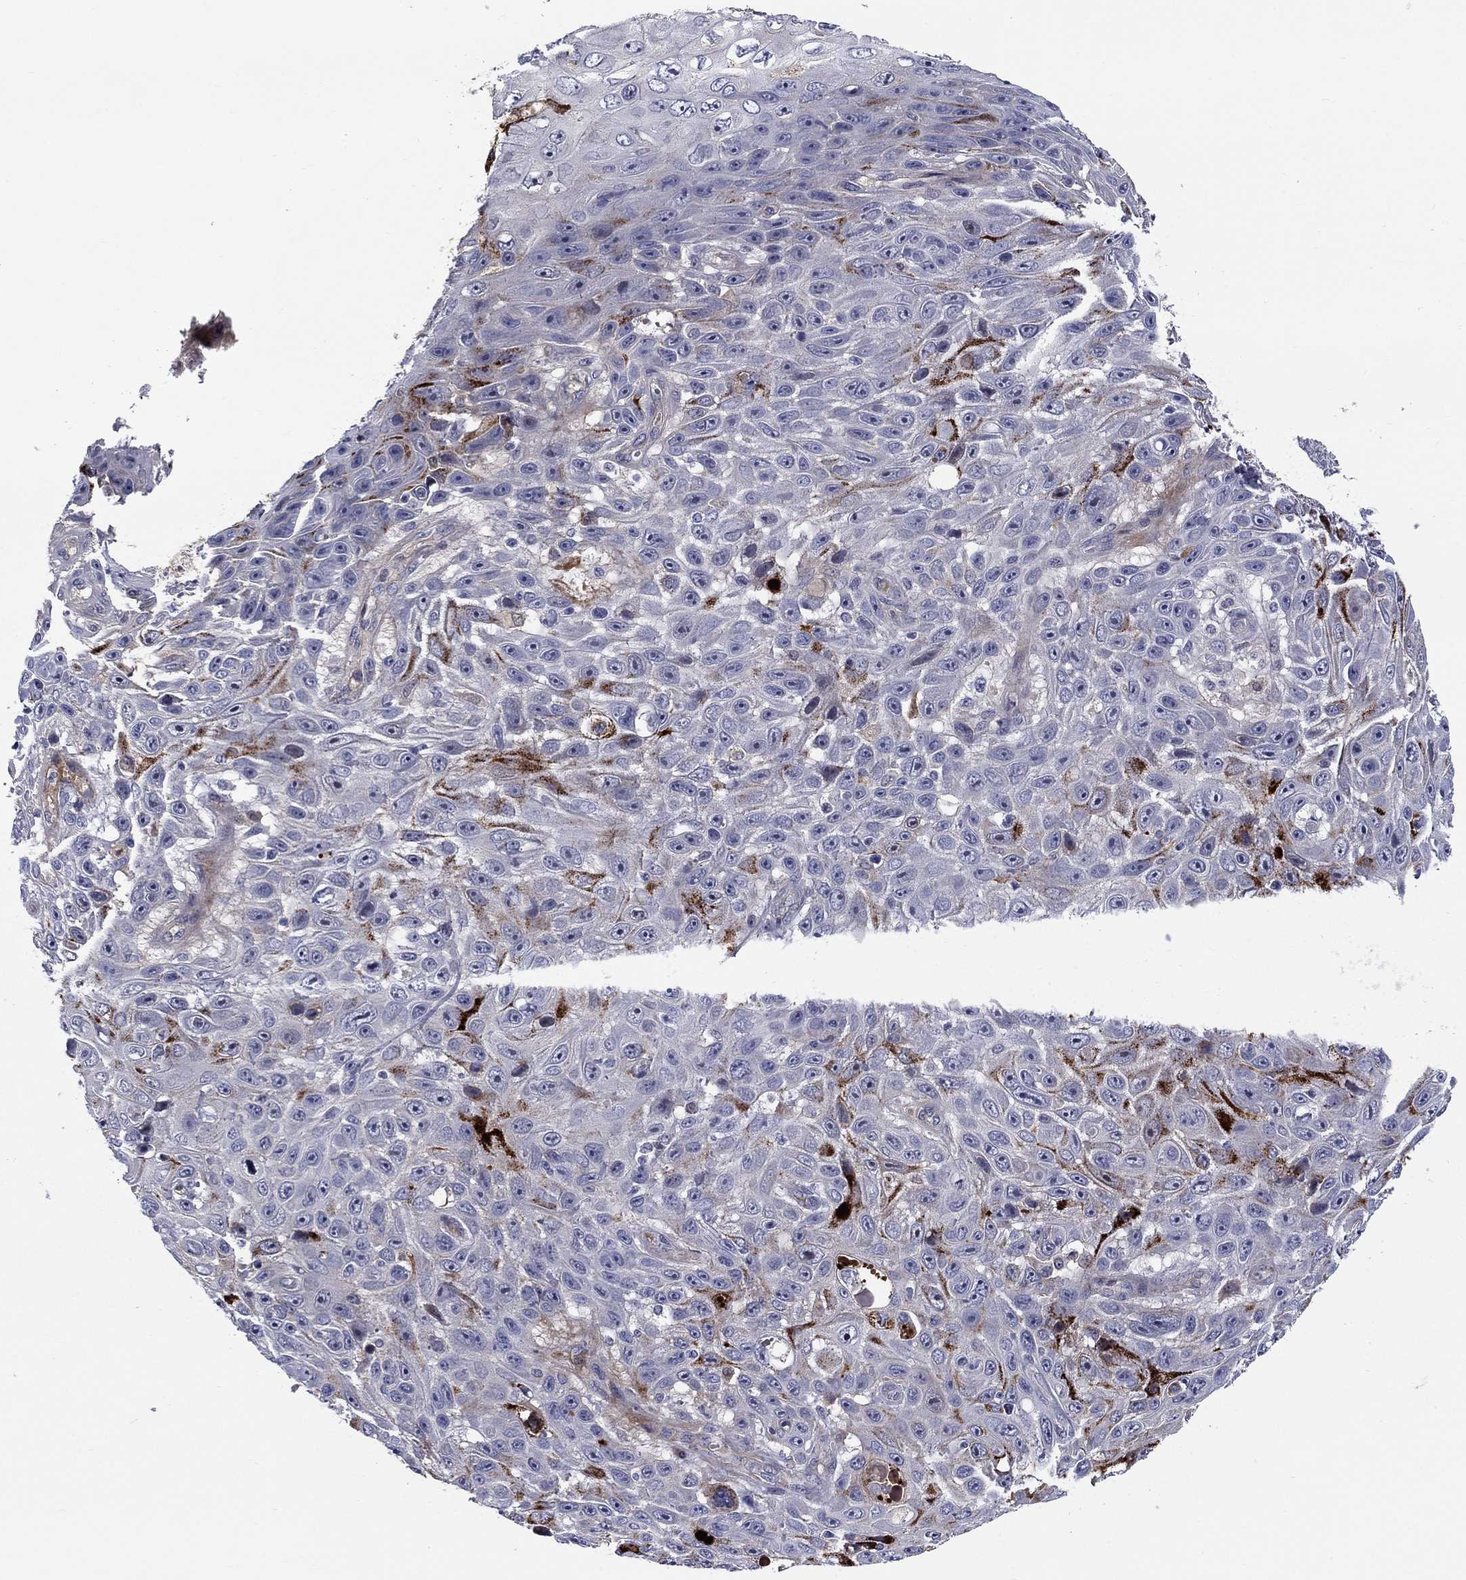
{"staining": {"intensity": "strong", "quantity": "<25%", "location": "cytoplasmic/membranous"}, "tissue": "skin cancer", "cell_type": "Tumor cells", "image_type": "cancer", "snomed": [{"axis": "morphology", "description": "Squamous cell carcinoma, NOS"}, {"axis": "topography", "description": "Skin"}], "caption": "IHC of human skin cancer (squamous cell carcinoma) reveals medium levels of strong cytoplasmic/membranous positivity in about <25% of tumor cells. The protein is stained brown, and the nuclei are stained in blue (DAB (3,3'-diaminobenzidine) IHC with brightfield microscopy, high magnification).", "gene": "SLC1A1", "patient": {"sex": "male", "age": 82}}